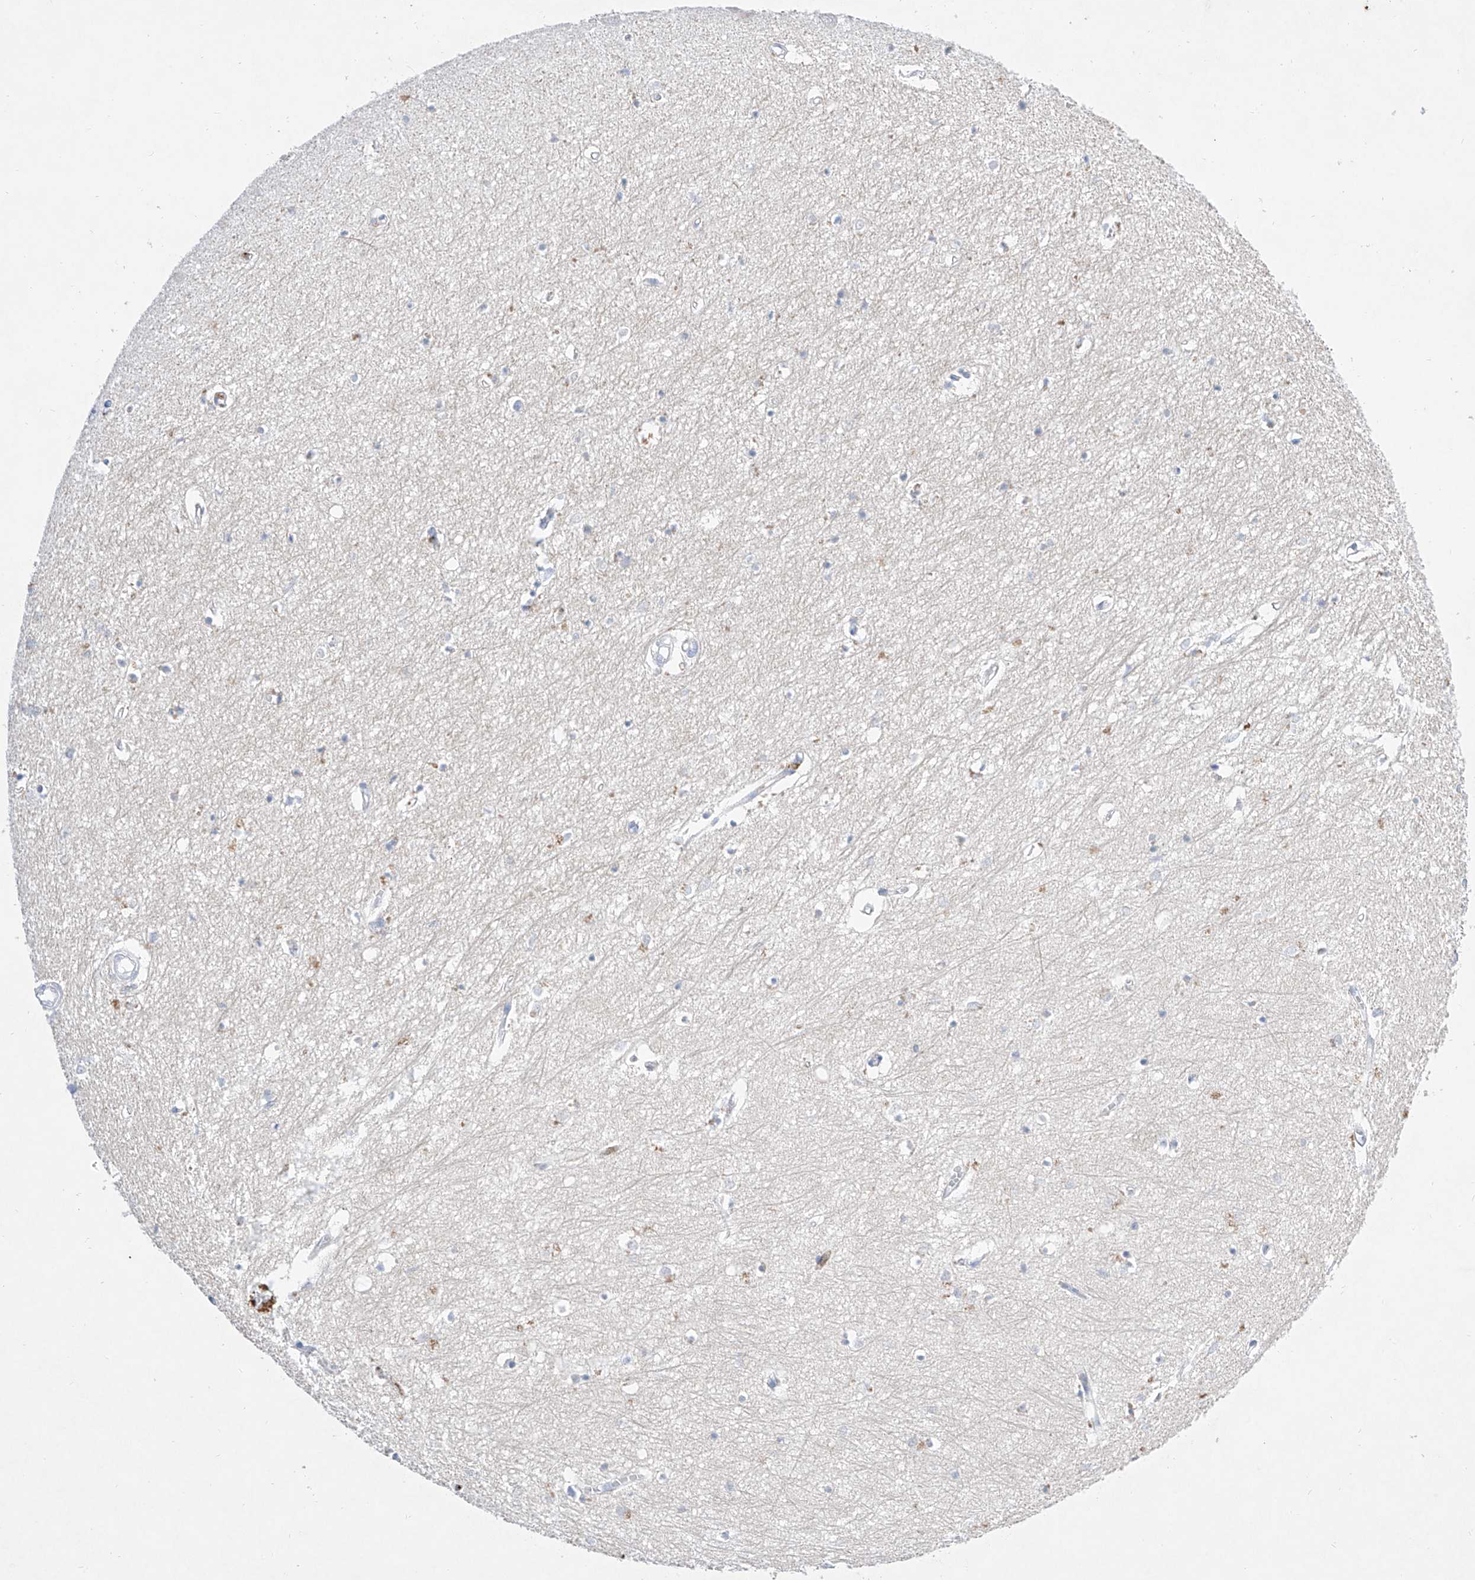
{"staining": {"intensity": "negative", "quantity": "none", "location": "none"}, "tissue": "hippocampus", "cell_type": "Glial cells", "image_type": "normal", "snomed": [{"axis": "morphology", "description": "Normal tissue, NOS"}, {"axis": "topography", "description": "Hippocampus"}], "caption": "Immunohistochemistry micrograph of unremarkable hippocampus: human hippocampus stained with DAB reveals no significant protein staining in glial cells.", "gene": "TM7SF2", "patient": {"sex": "female", "age": 64}}